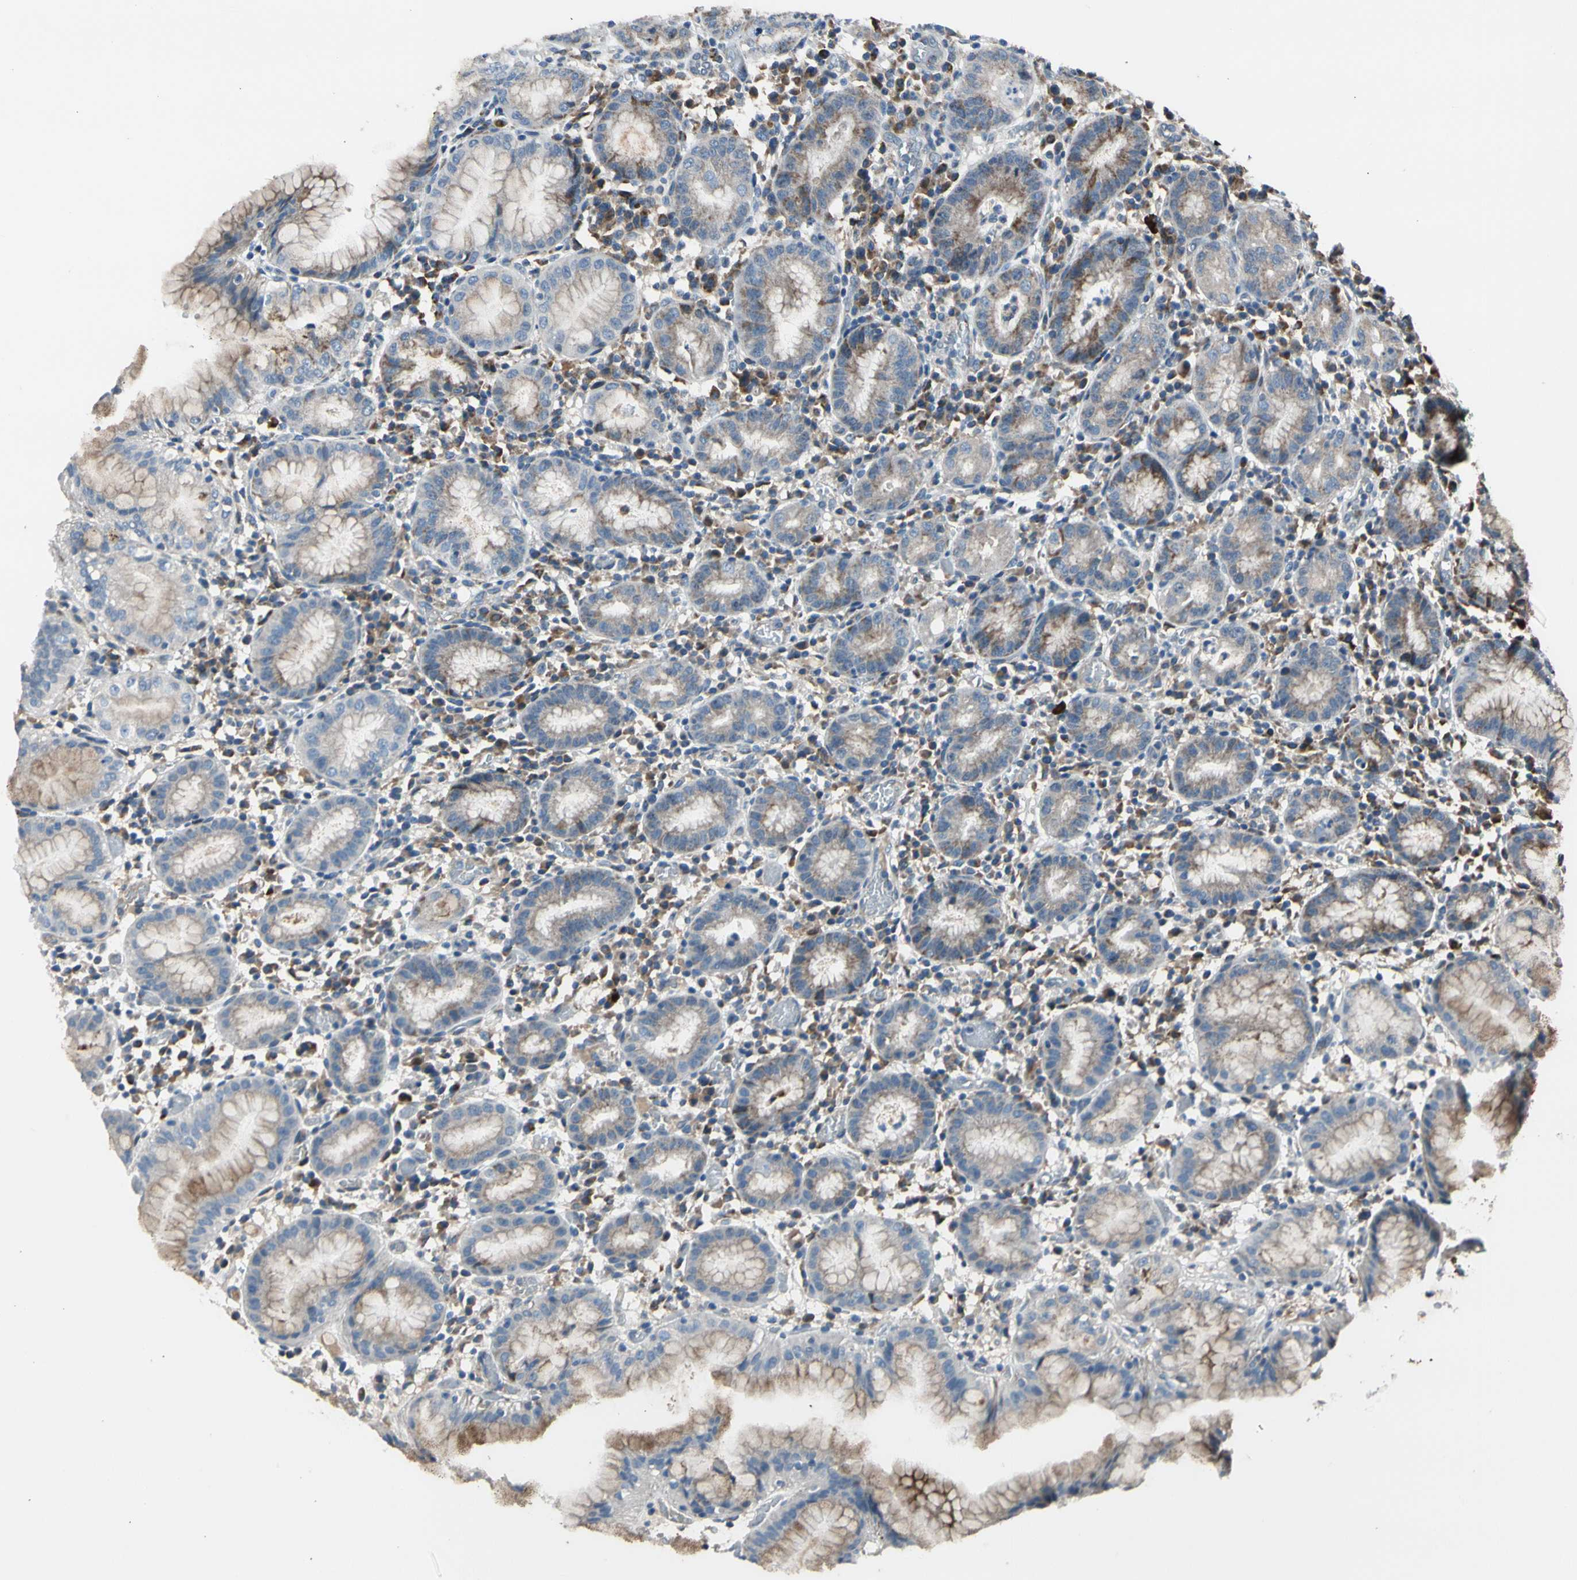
{"staining": {"intensity": "weak", "quantity": ">75%", "location": "cytoplasmic/membranous"}, "tissue": "stomach", "cell_type": "Glandular cells", "image_type": "normal", "snomed": [{"axis": "morphology", "description": "Normal tissue, NOS"}, {"axis": "topography", "description": "Stomach"}, {"axis": "topography", "description": "Stomach, lower"}], "caption": "Glandular cells reveal low levels of weak cytoplasmic/membranous positivity in approximately >75% of cells in benign human stomach. (brown staining indicates protein expression, while blue staining denotes nuclei).", "gene": "NPHP3", "patient": {"sex": "female", "age": 75}}